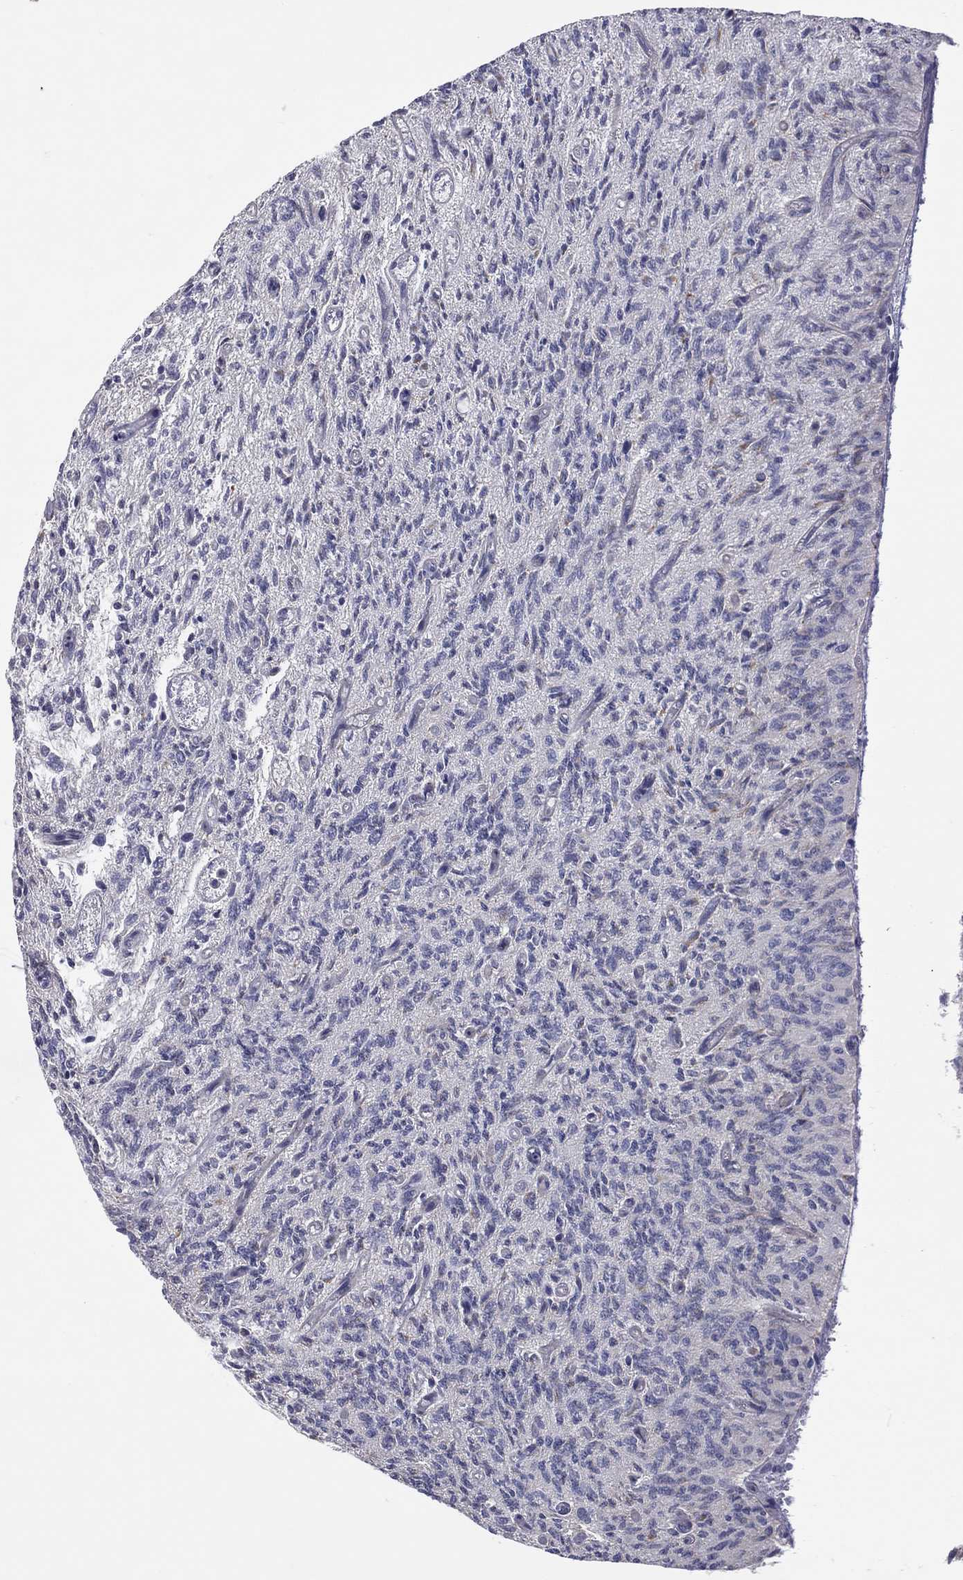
{"staining": {"intensity": "negative", "quantity": "none", "location": "none"}, "tissue": "glioma", "cell_type": "Tumor cells", "image_type": "cancer", "snomed": [{"axis": "morphology", "description": "Glioma, malignant, High grade"}, {"axis": "topography", "description": "Brain"}], "caption": "Image shows no significant protein positivity in tumor cells of malignant glioma (high-grade).", "gene": "STARD3", "patient": {"sex": "male", "age": 64}}